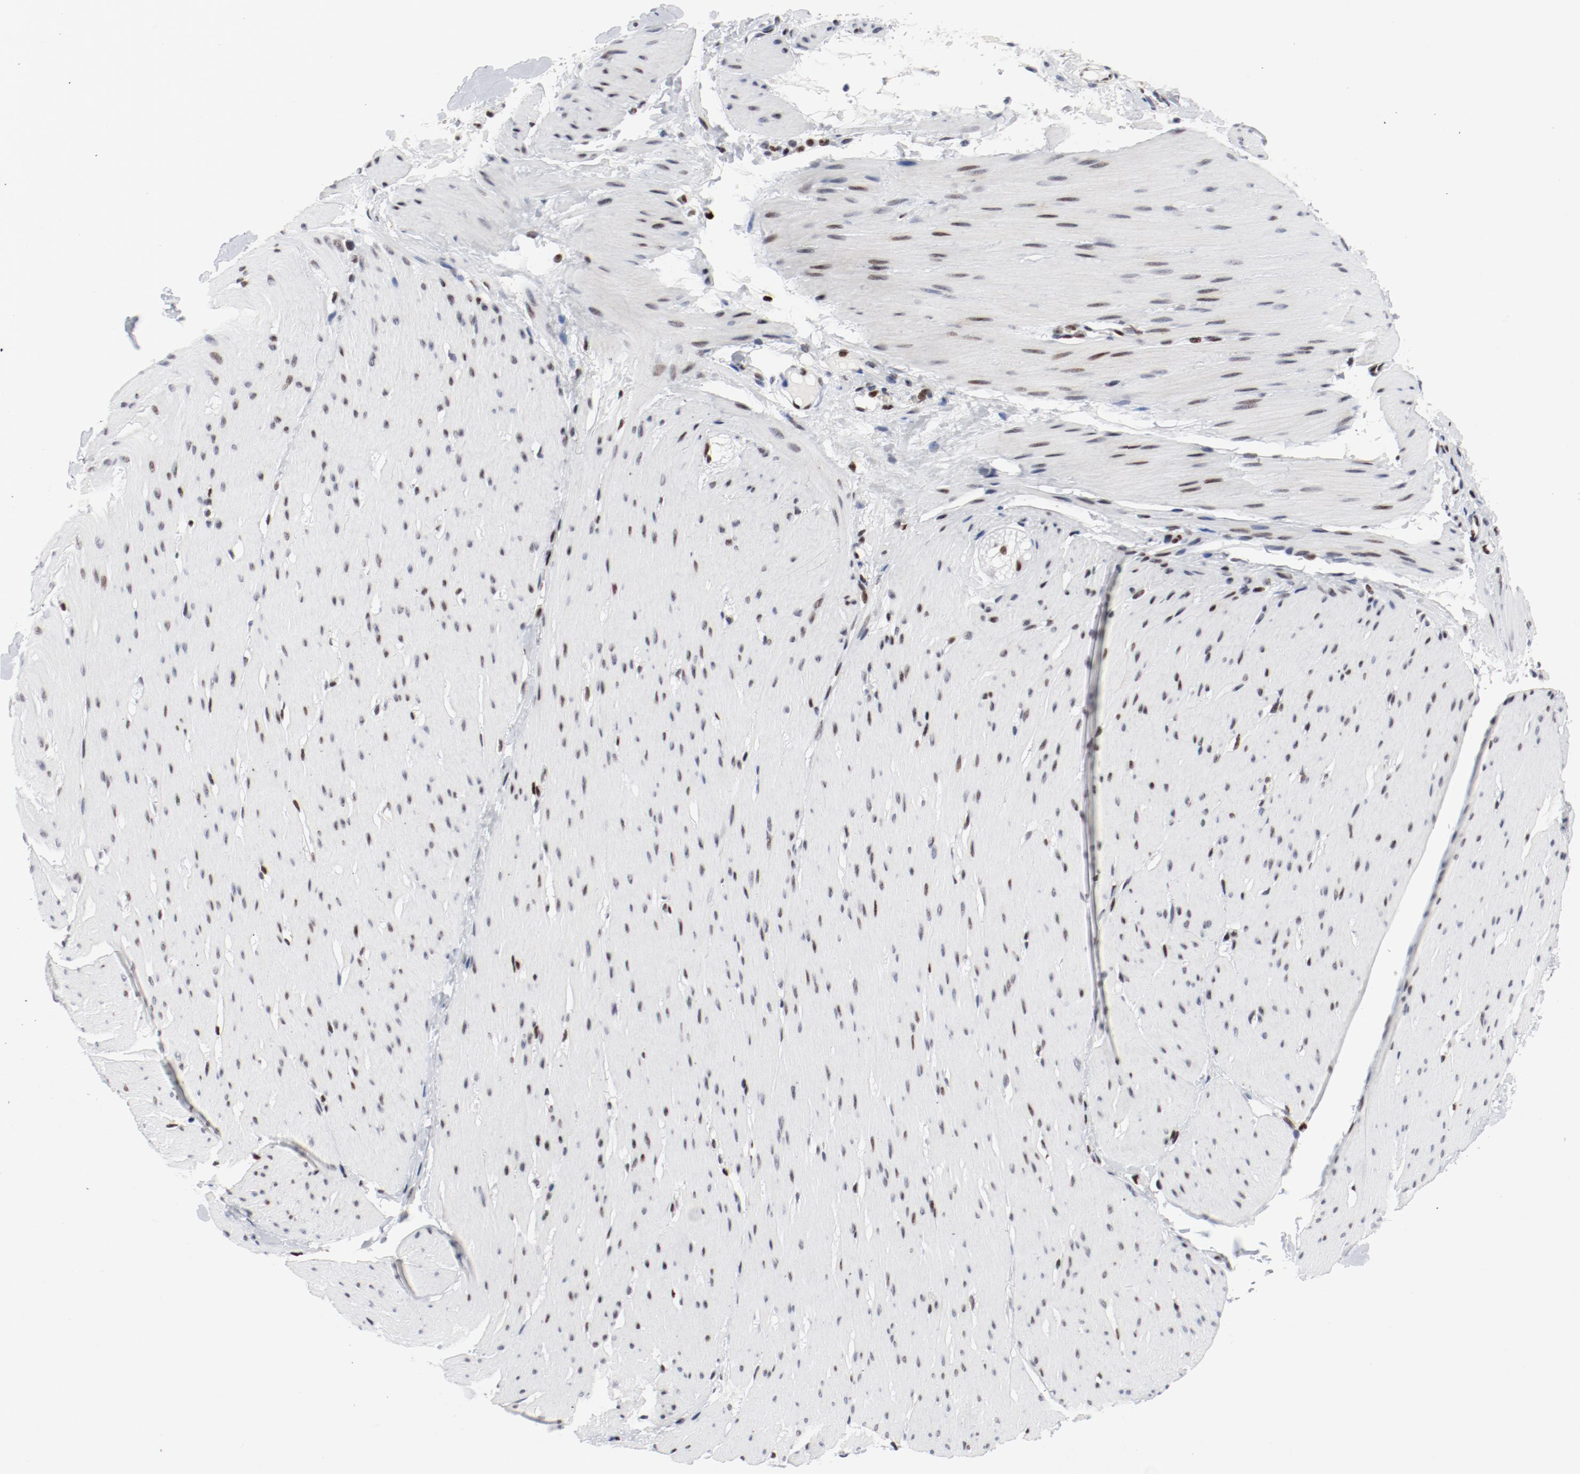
{"staining": {"intensity": "moderate", "quantity": "25%-75%", "location": "nuclear"}, "tissue": "smooth muscle", "cell_type": "Smooth muscle cells", "image_type": "normal", "snomed": [{"axis": "morphology", "description": "Normal tissue, NOS"}, {"axis": "topography", "description": "Smooth muscle"}, {"axis": "topography", "description": "Colon"}], "caption": "The immunohistochemical stain shows moderate nuclear expression in smooth muscle cells of unremarkable smooth muscle. (DAB IHC with brightfield microscopy, high magnification).", "gene": "POLD1", "patient": {"sex": "male", "age": 67}}